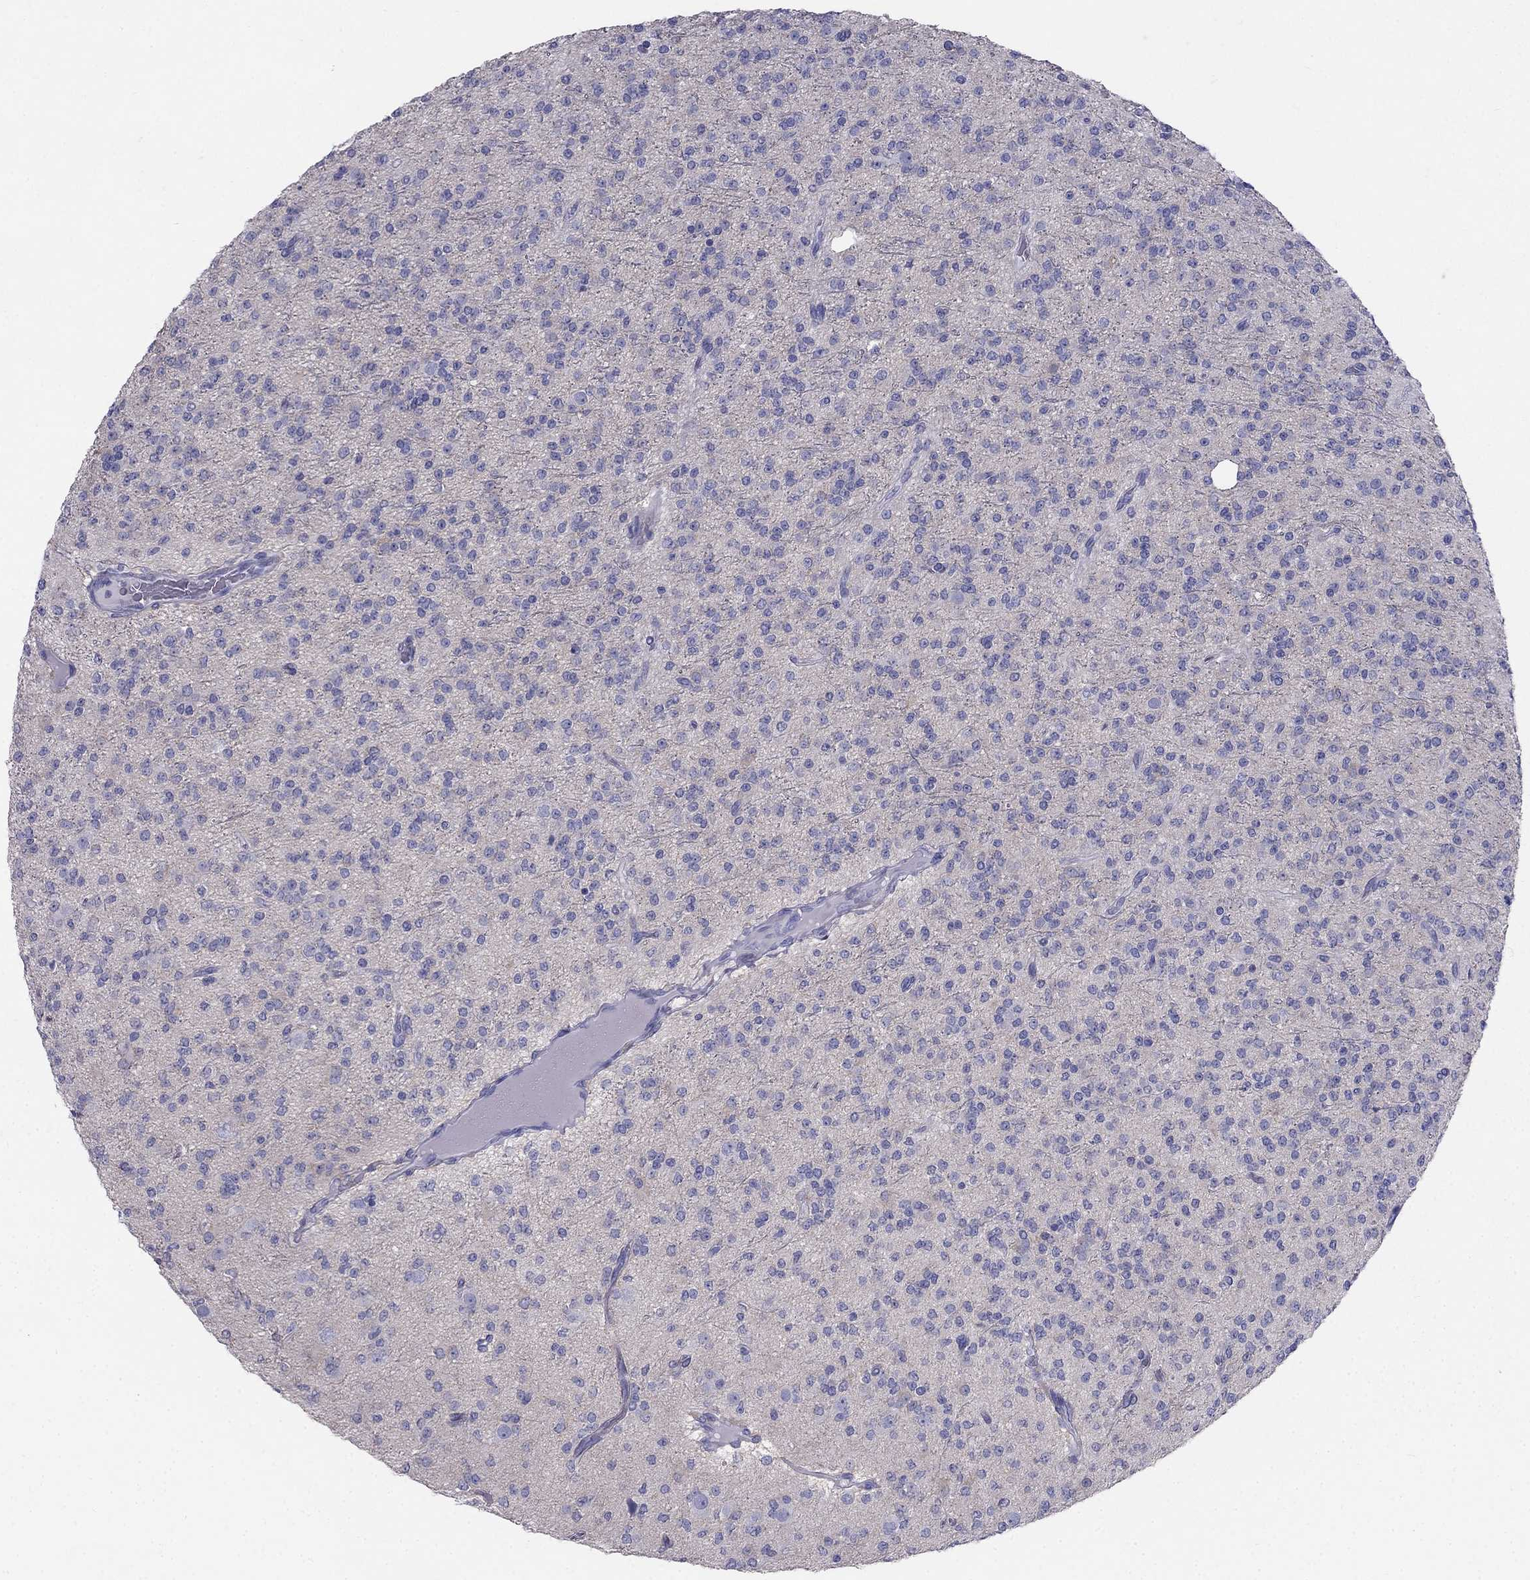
{"staining": {"intensity": "negative", "quantity": "none", "location": "none"}, "tissue": "glioma", "cell_type": "Tumor cells", "image_type": "cancer", "snomed": [{"axis": "morphology", "description": "Glioma, malignant, Low grade"}, {"axis": "topography", "description": "Brain"}], "caption": "Tumor cells are negative for brown protein staining in glioma.", "gene": "RFLNA", "patient": {"sex": "male", "age": 27}}